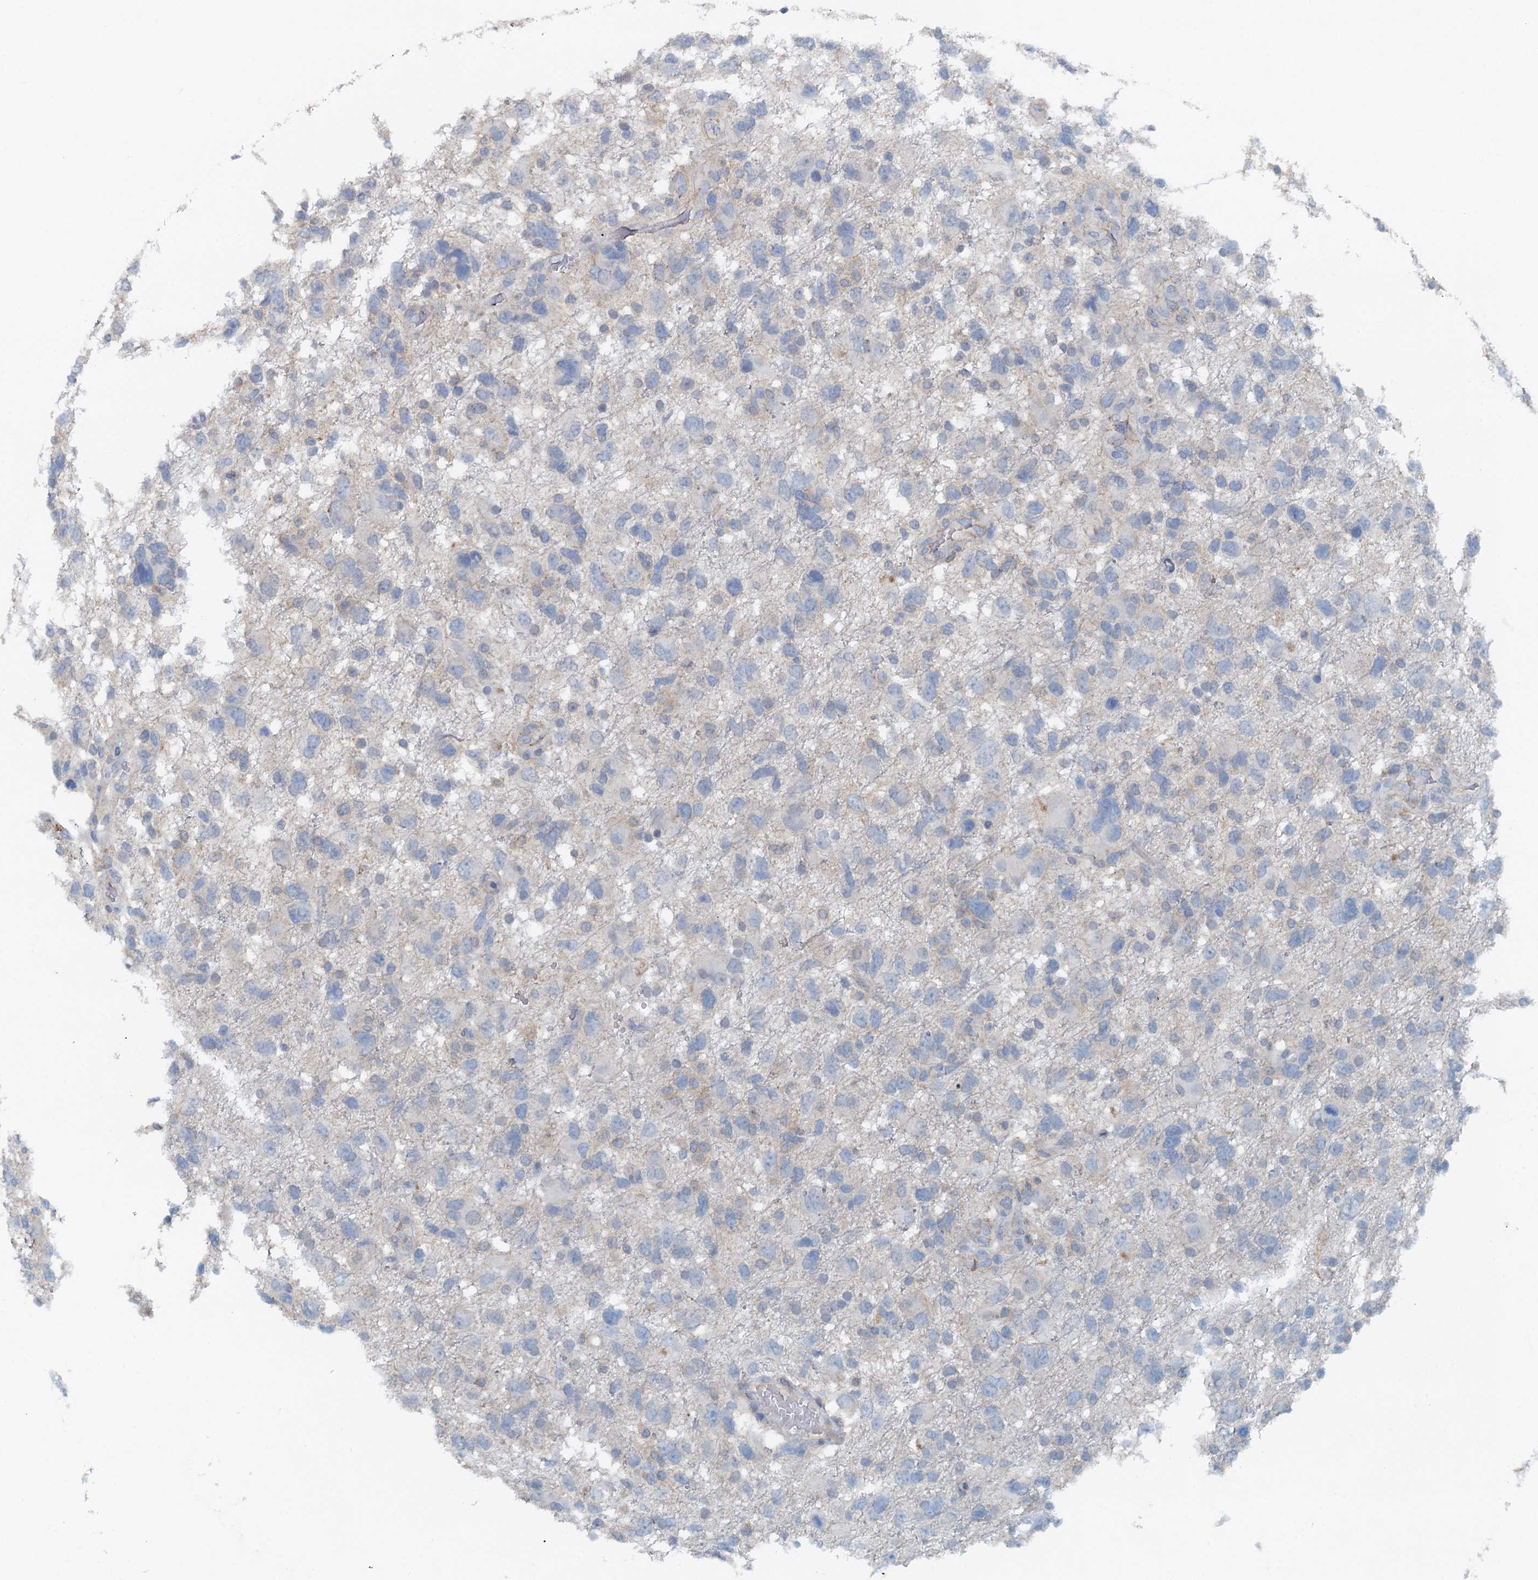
{"staining": {"intensity": "negative", "quantity": "none", "location": "none"}, "tissue": "glioma", "cell_type": "Tumor cells", "image_type": "cancer", "snomed": [{"axis": "morphology", "description": "Glioma, malignant, High grade"}, {"axis": "topography", "description": "Brain"}], "caption": "Immunohistochemistry (IHC) photomicrograph of neoplastic tissue: human high-grade glioma (malignant) stained with DAB (3,3'-diaminobenzidine) reveals no significant protein positivity in tumor cells.", "gene": "THAP10", "patient": {"sex": "male", "age": 61}}